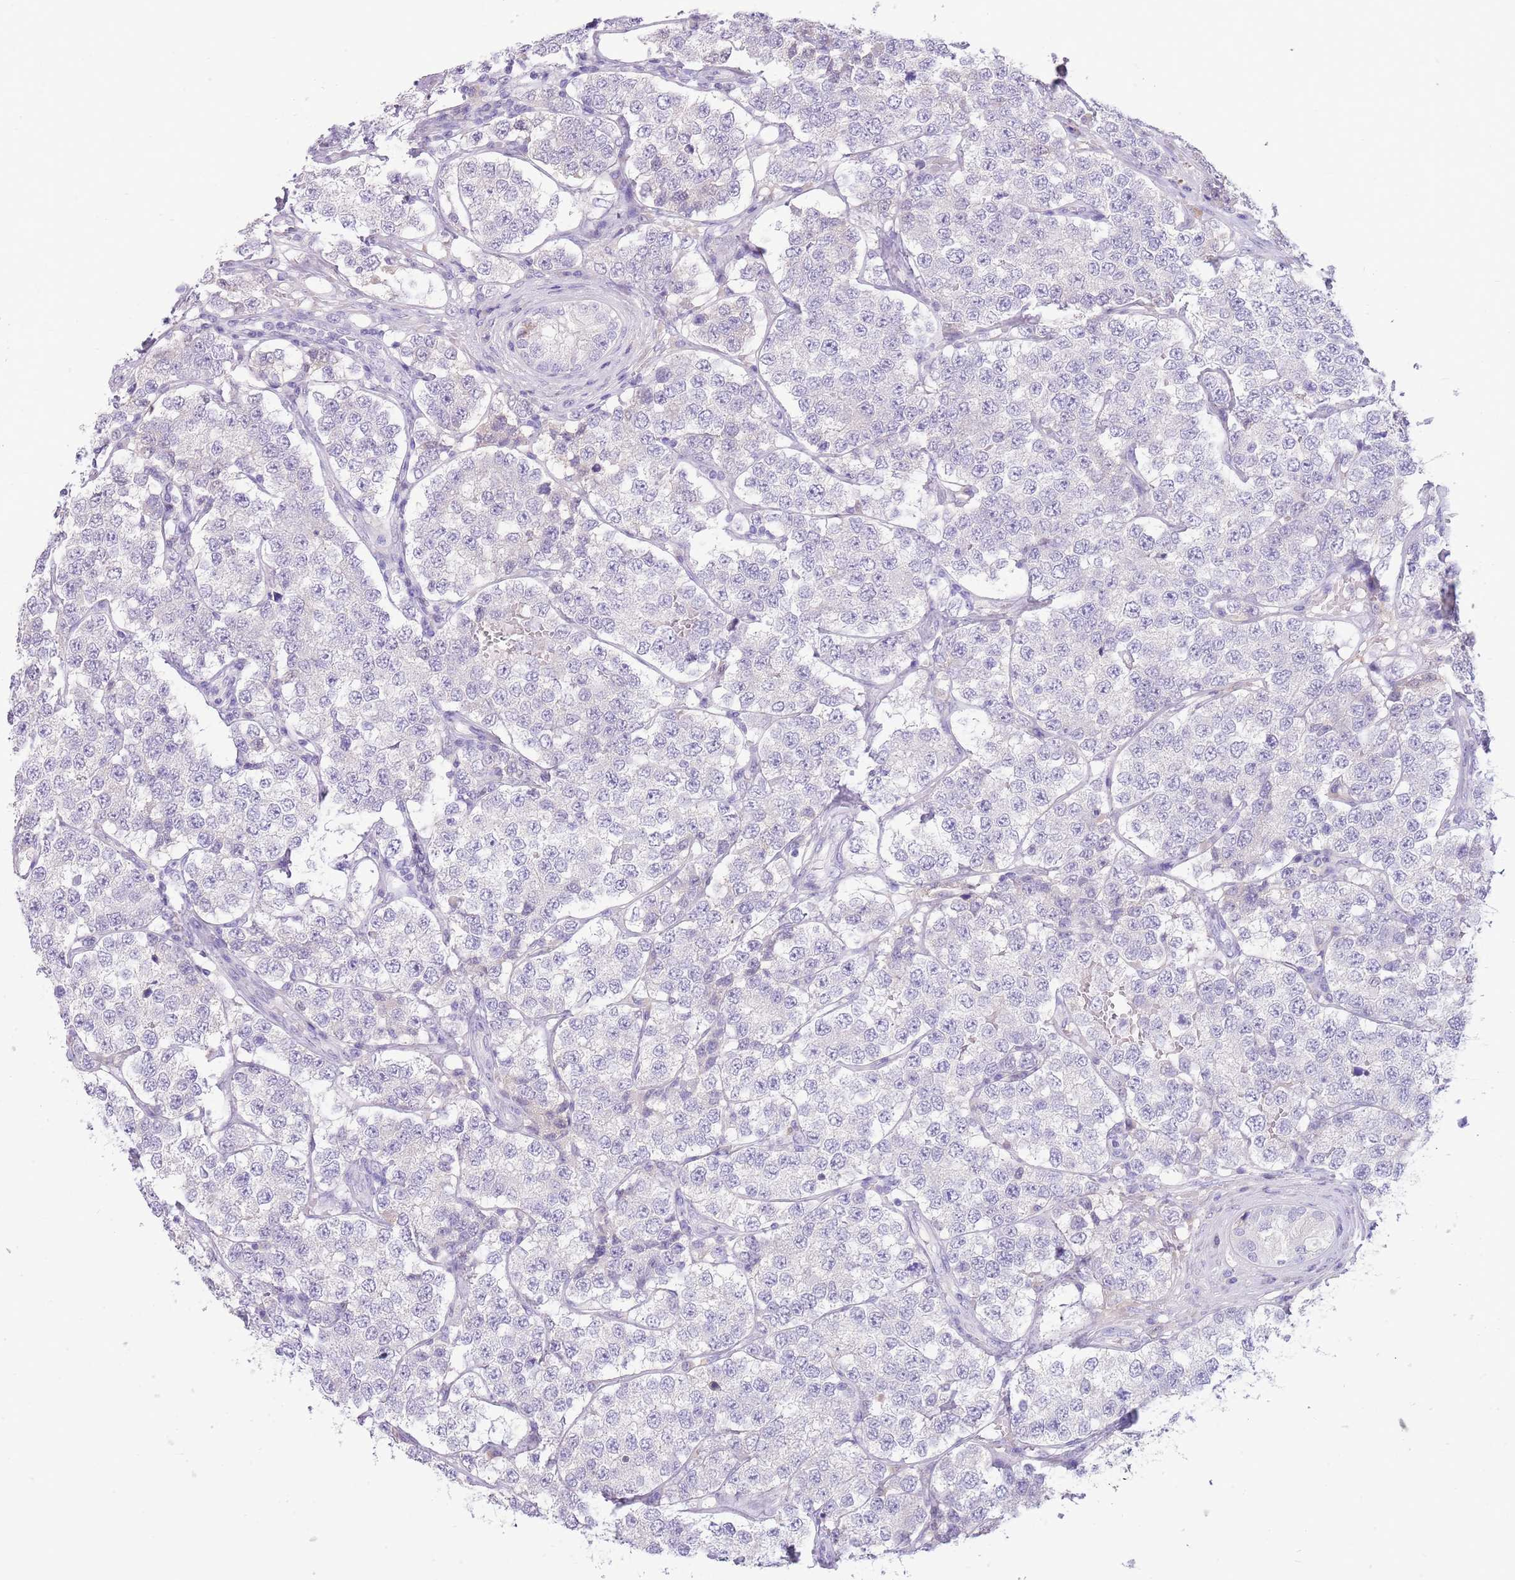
{"staining": {"intensity": "negative", "quantity": "none", "location": "none"}, "tissue": "testis cancer", "cell_type": "Tumor cells", "image_type": "cancer", "snomed": [{"axis": "morphology", "description": "Seminoma, NOS"}, {"axis": "topography", "description": "Testis"}], "caption": "Testis cancer was stained to show a protein in brown. There is no significant positivity in tumor cells.", "gene": "TOX2", "patient": {"sex": "male", "age": 34}}